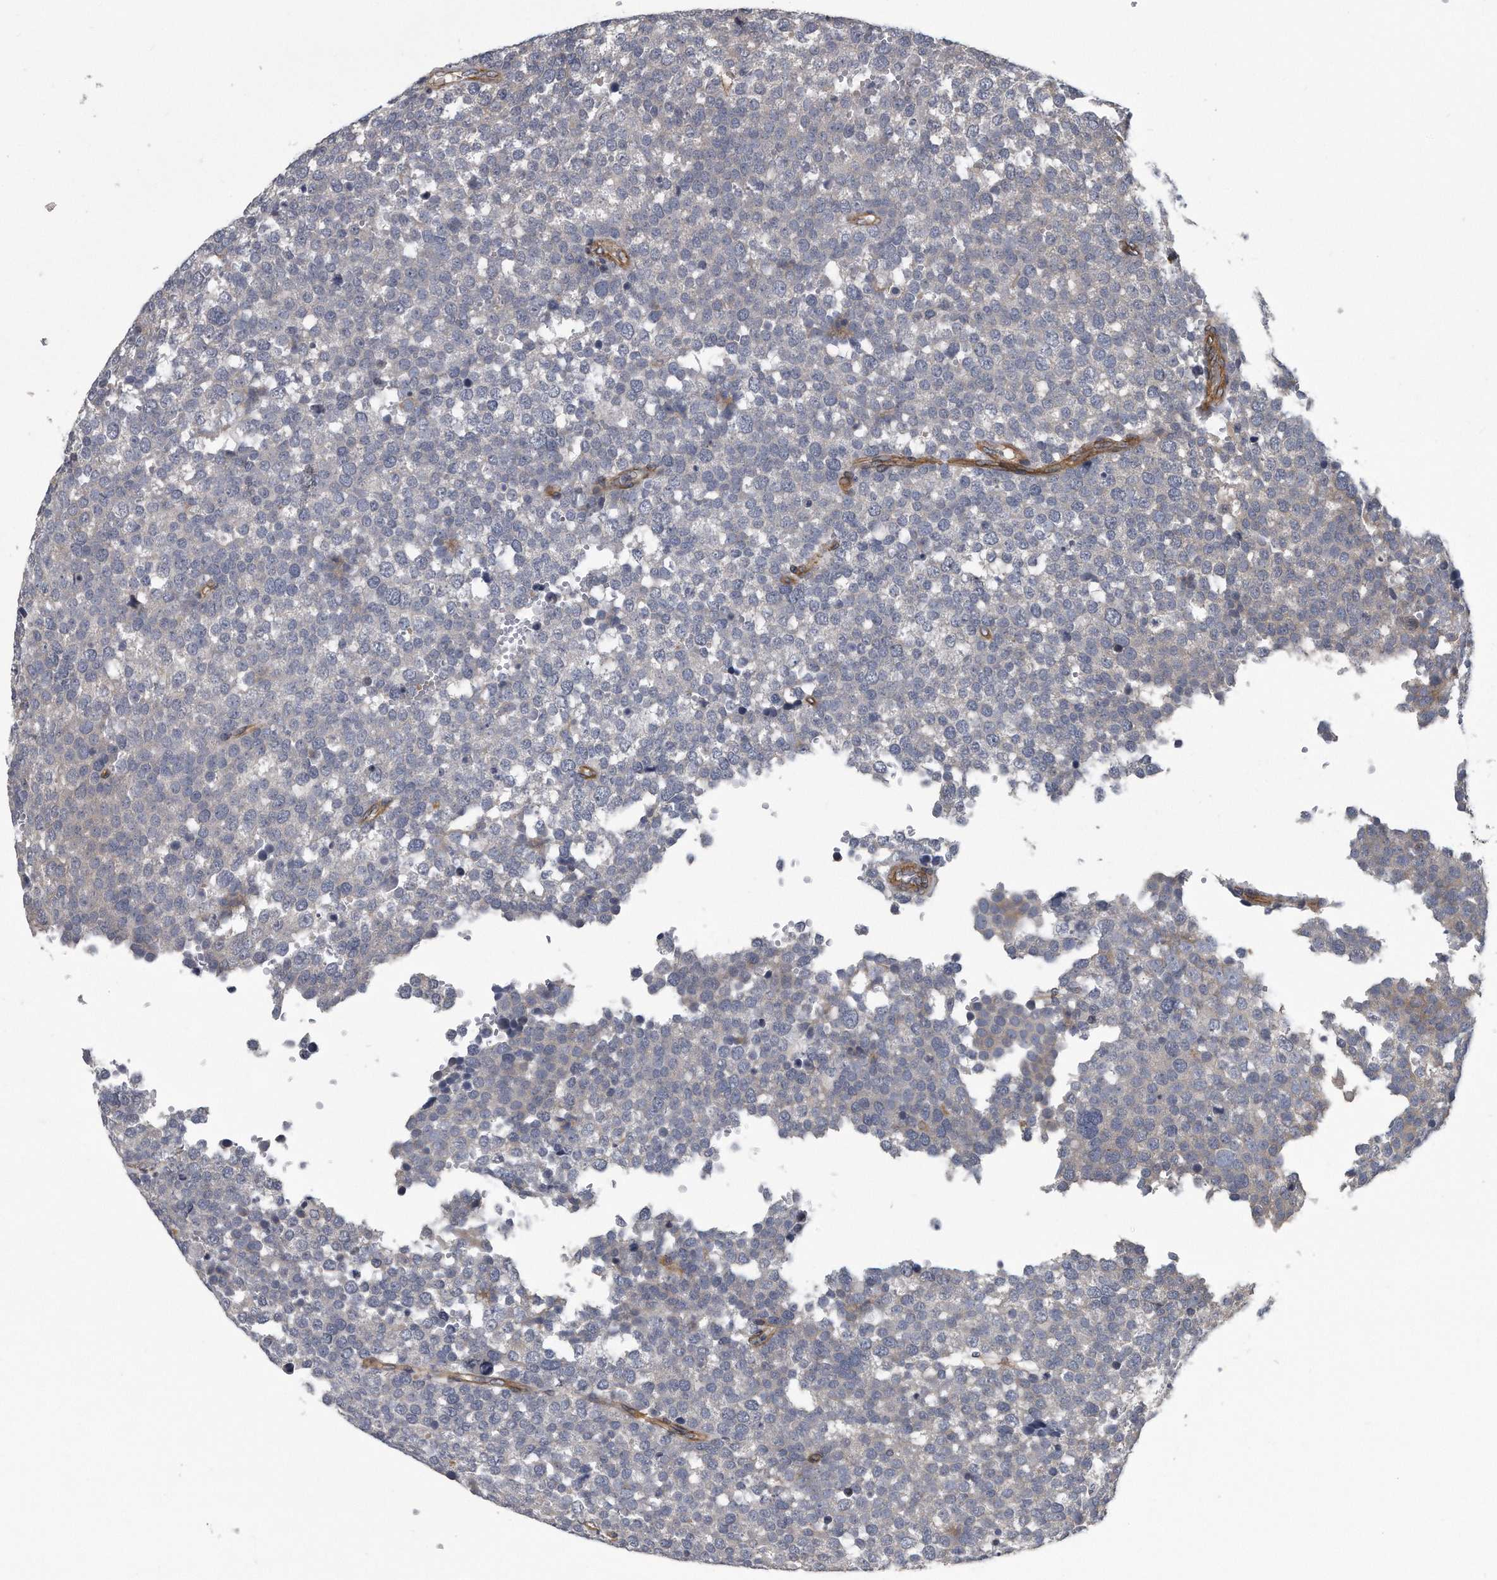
{"staining": {"intensity": "negative", "quantity": "none", "location": "none"}, "tissue": "testis cancer", "cell_type": "Tumor cells", "image_type": "cancer", "snomed": [{"axis": "morphology", "description": "Seminoma, NOS"}, {"axis": "topography", "description": "Testis"}], "caption": "Protein analysis of seminoma (testis) demonstrates no significant expression in tumor cells.", "gene": "ARMCX1", "patient": {"sex": "male", "age": 71}}